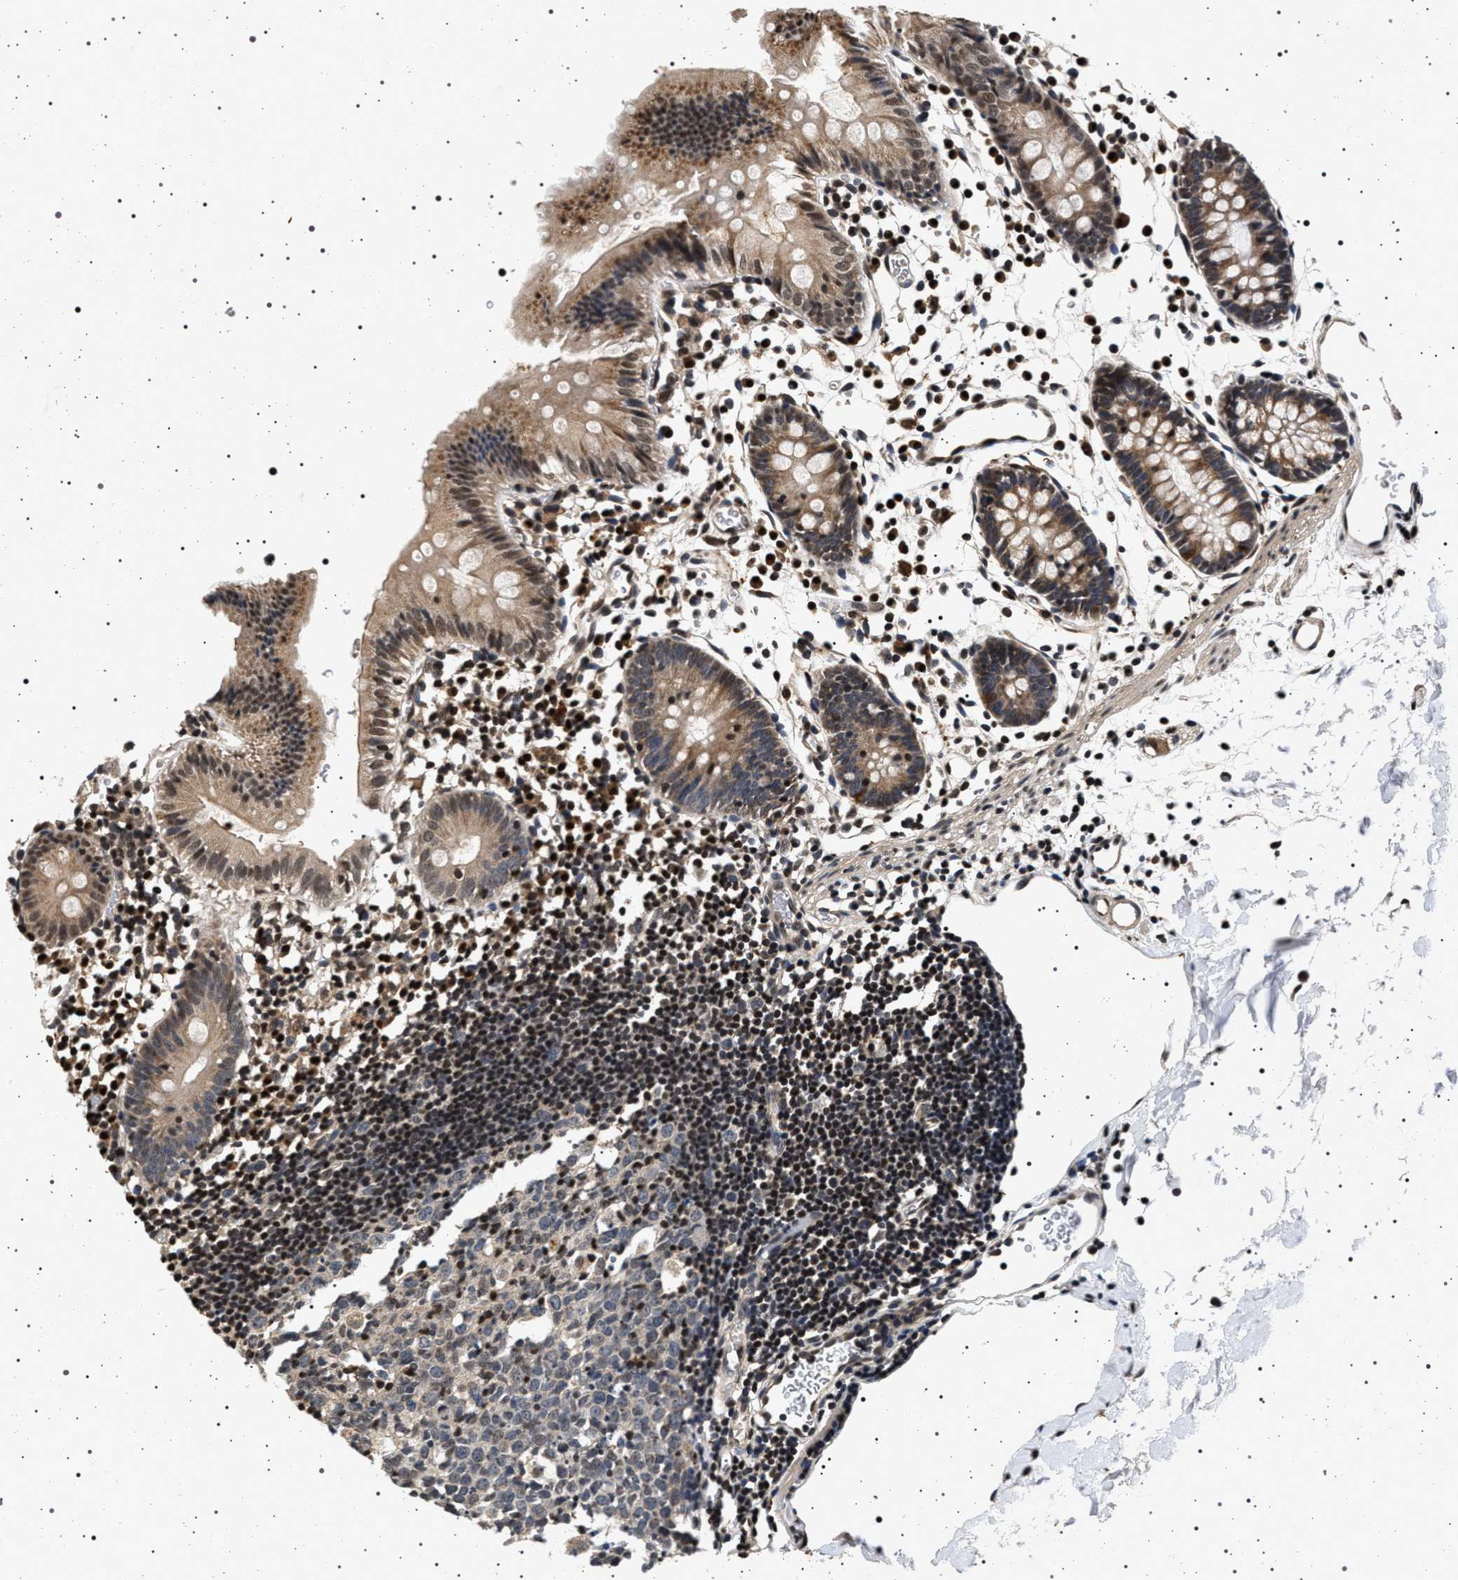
{"staining": {"intensity": "moderate", "quantity": ">75%", "location": "cytoplasmic/membranous,nuclear"}, "tissue": "colon", "cell_type": "Endothelial cells", "image_type": "normal", "snomed": [{"axis": "morphology", "description": "Normal tissue, NOS"}, {"axis": "topography", "description": "Colon"}], "caption": "Colon stained with a brown dye exhibits moderate cytoplasmic/membranous,nuclear positive positivity in approximately >75% of endothelial cells.", "gene": "CDKN1B", "patient": {"sex": "male", "age": 14}}